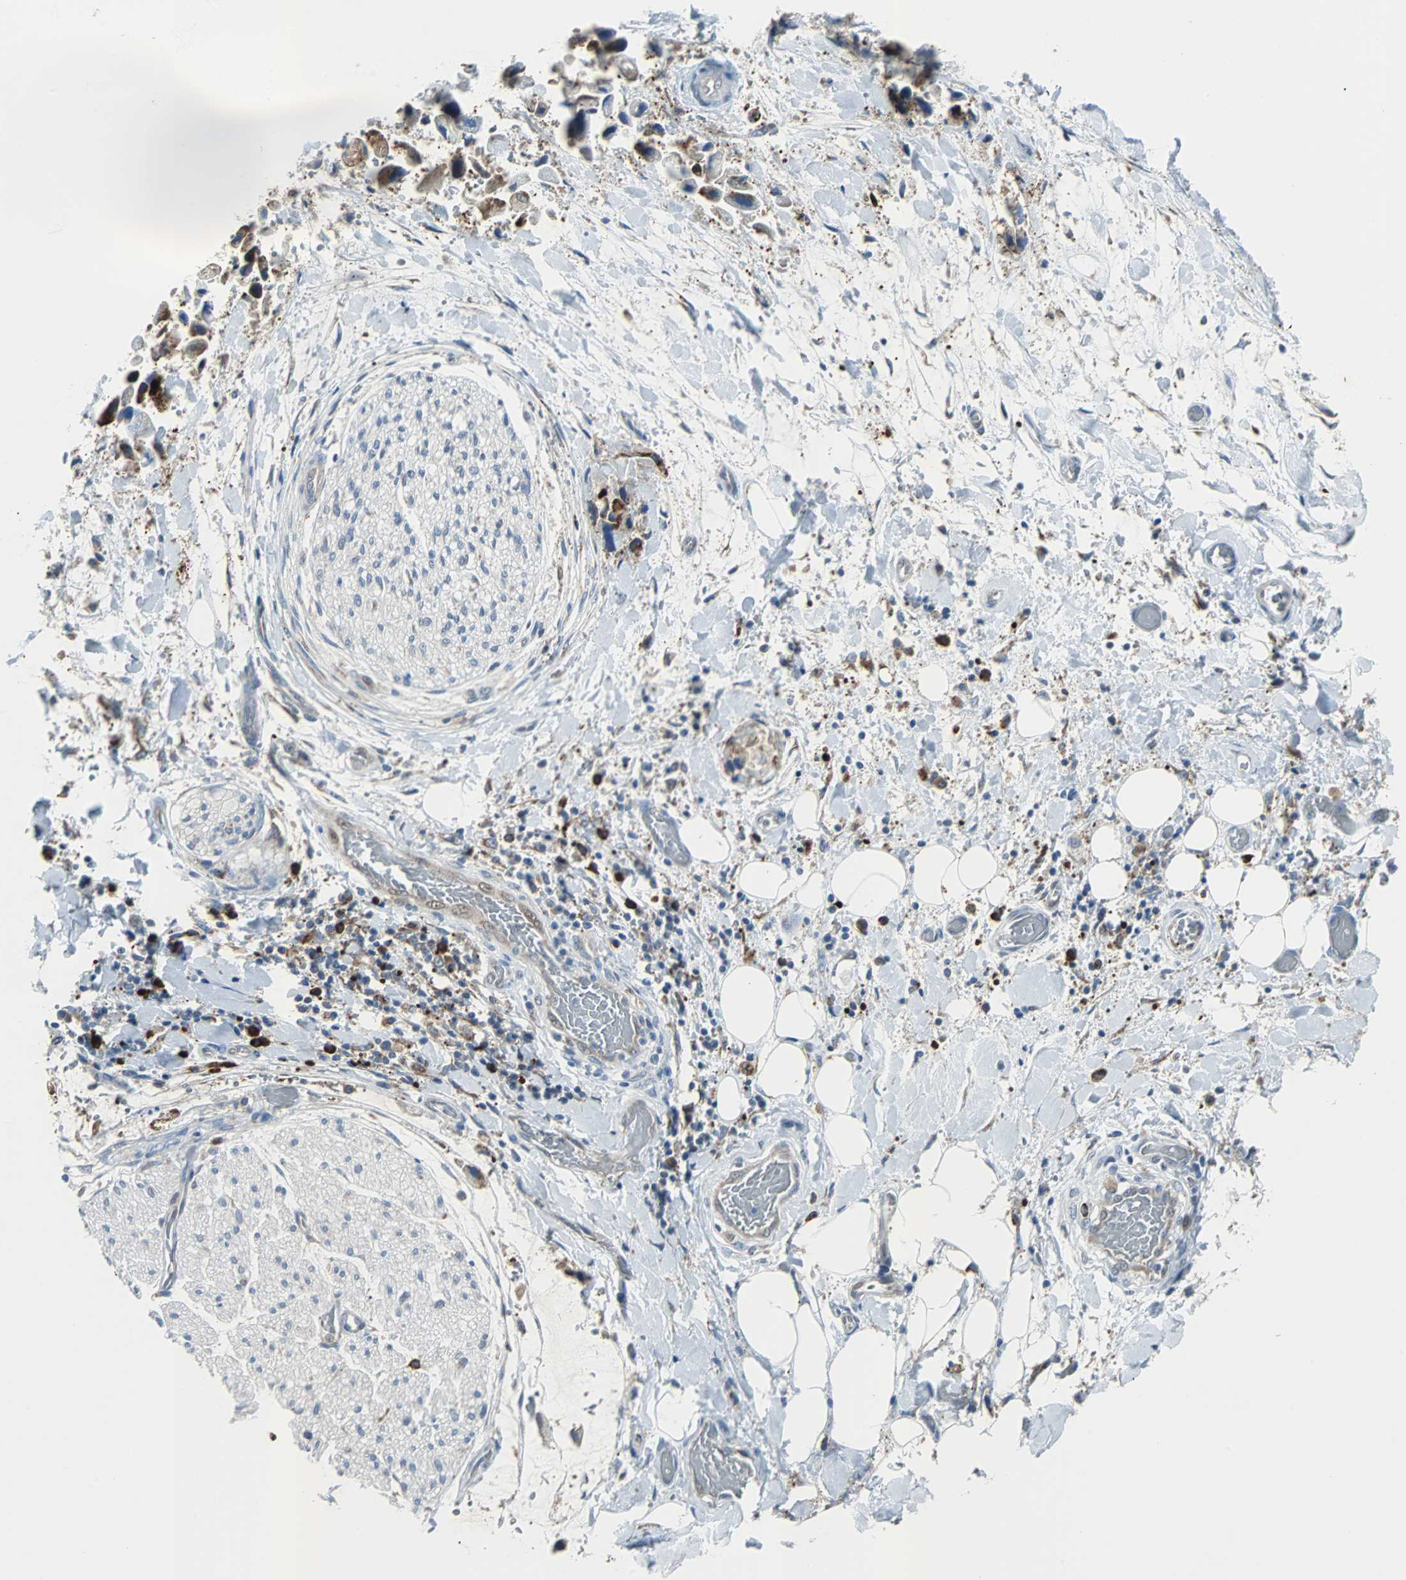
{"staining": {"intensity": "weak", "quantity": "25%-75%", "location": "cytoplasmic/membranous"}, "tissue": "adipose tissue", "cell_type": "Adipocytes", "image_type": "normal", "snomed": [{"axis": "morphology", "description": "Normal tissue, NOS"}, {"axis": "morphology", "description": "Cholangiocarcinoma"}, {"axis": "topography", "description": "Liver"}, {"axis": "topography", "description": "Peripheral nerve tissue"}], "caption": "The histopathology image exhibits a brown stain indicating the presence of a protein in the cytoplasmic/membranous of adipocytes in adipose tissue.", "gene": "PDIA4", "patient": {"sex": "male", "age": 50}}